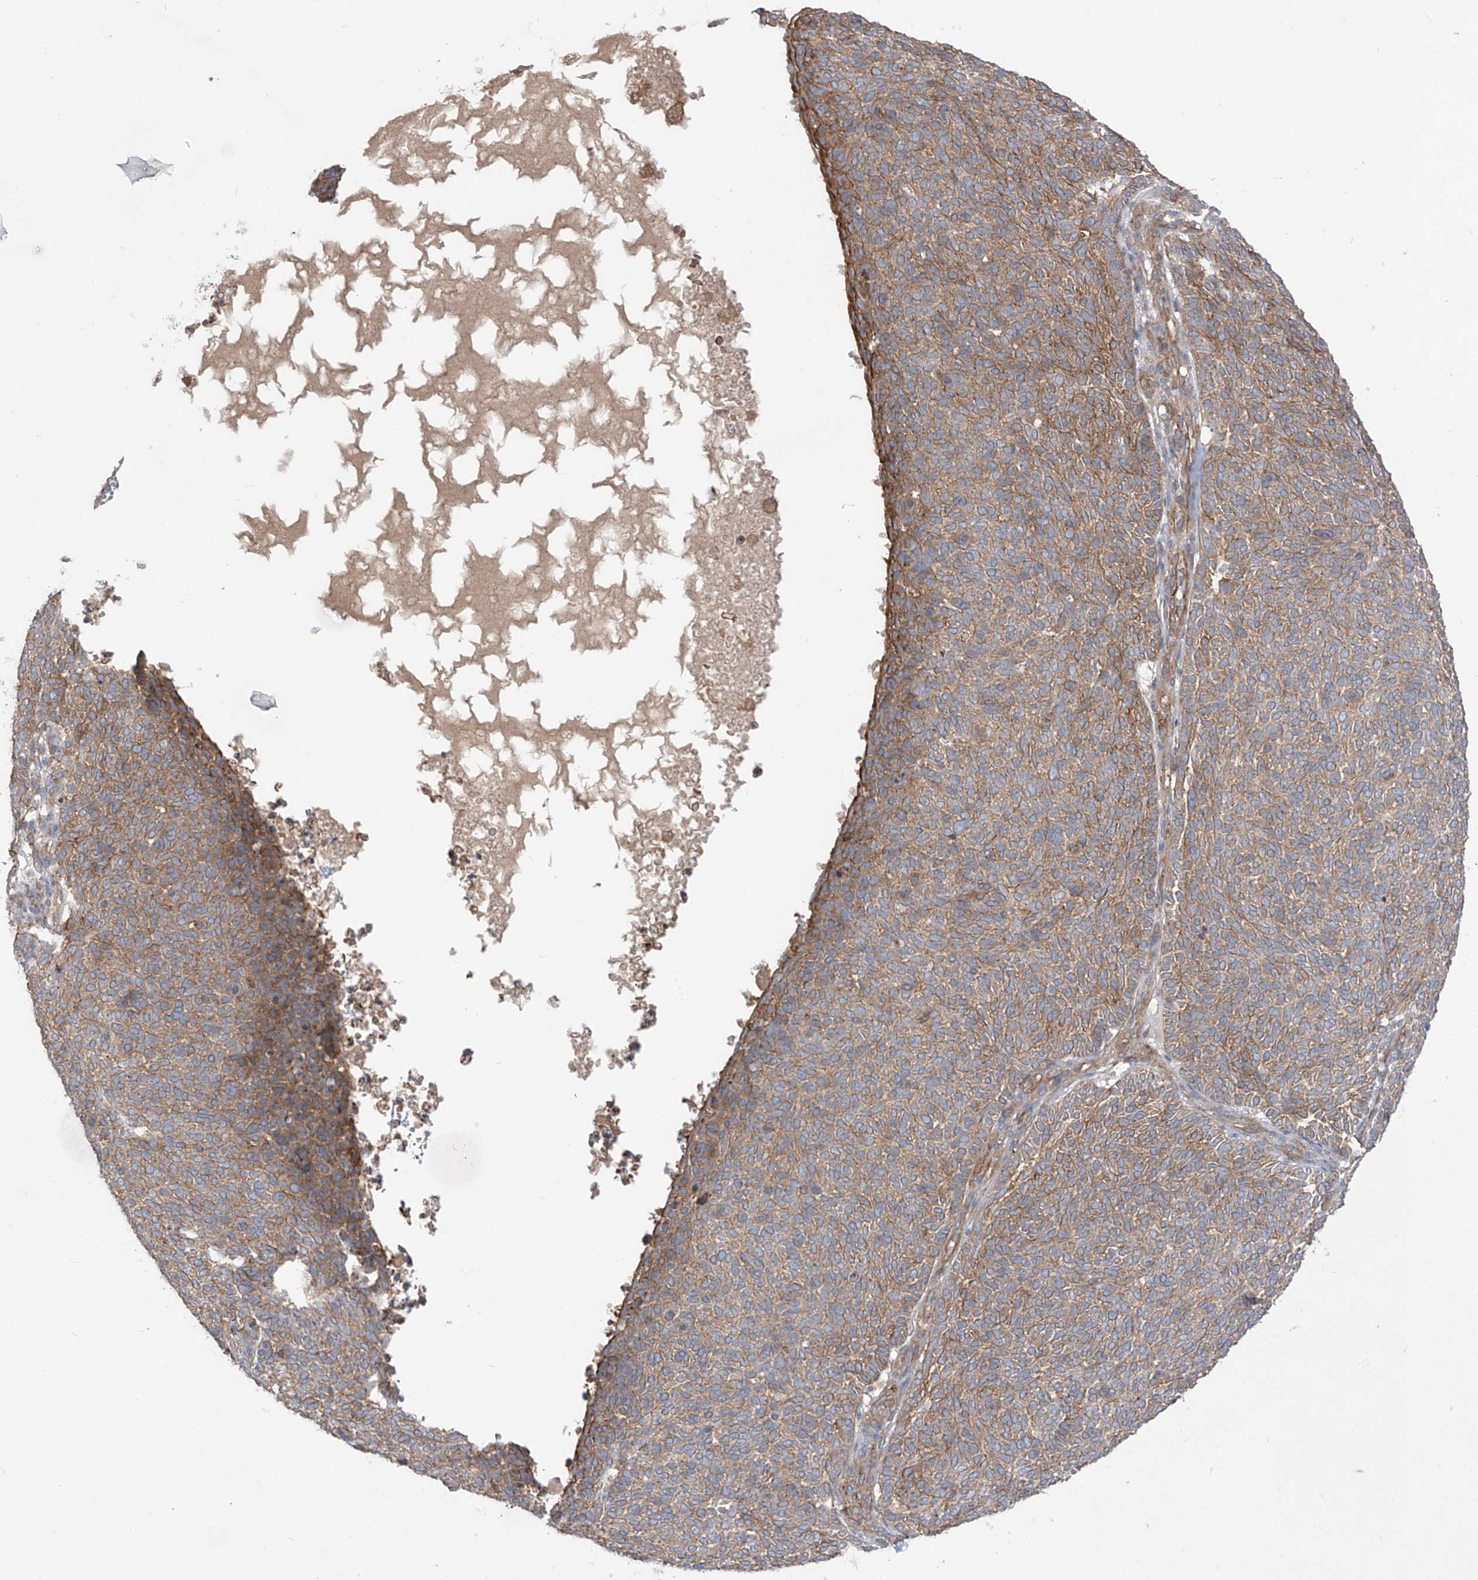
{"staining": {"intensity": "moderate", "quantity": ">75%", "location": "cytoplasmic/membranous"}, "tissue": "skin cancer", "cell_type": "Tumor cells", "image_type": "cancer", "snomed": [{"axis": "morphology", "description": "Squamous cell carcinoma, NOS"}, {"axis": "topography", "description": "Skin"}], "caption": "Protein expression analysis of skin cancer (squamous cell carcinoma) shows moderate cytoplasmic/membranous positivity in approximately >75% of tumor cells.", "gene": "TRMU", "patient": {"sex": "female", "age": 90}}